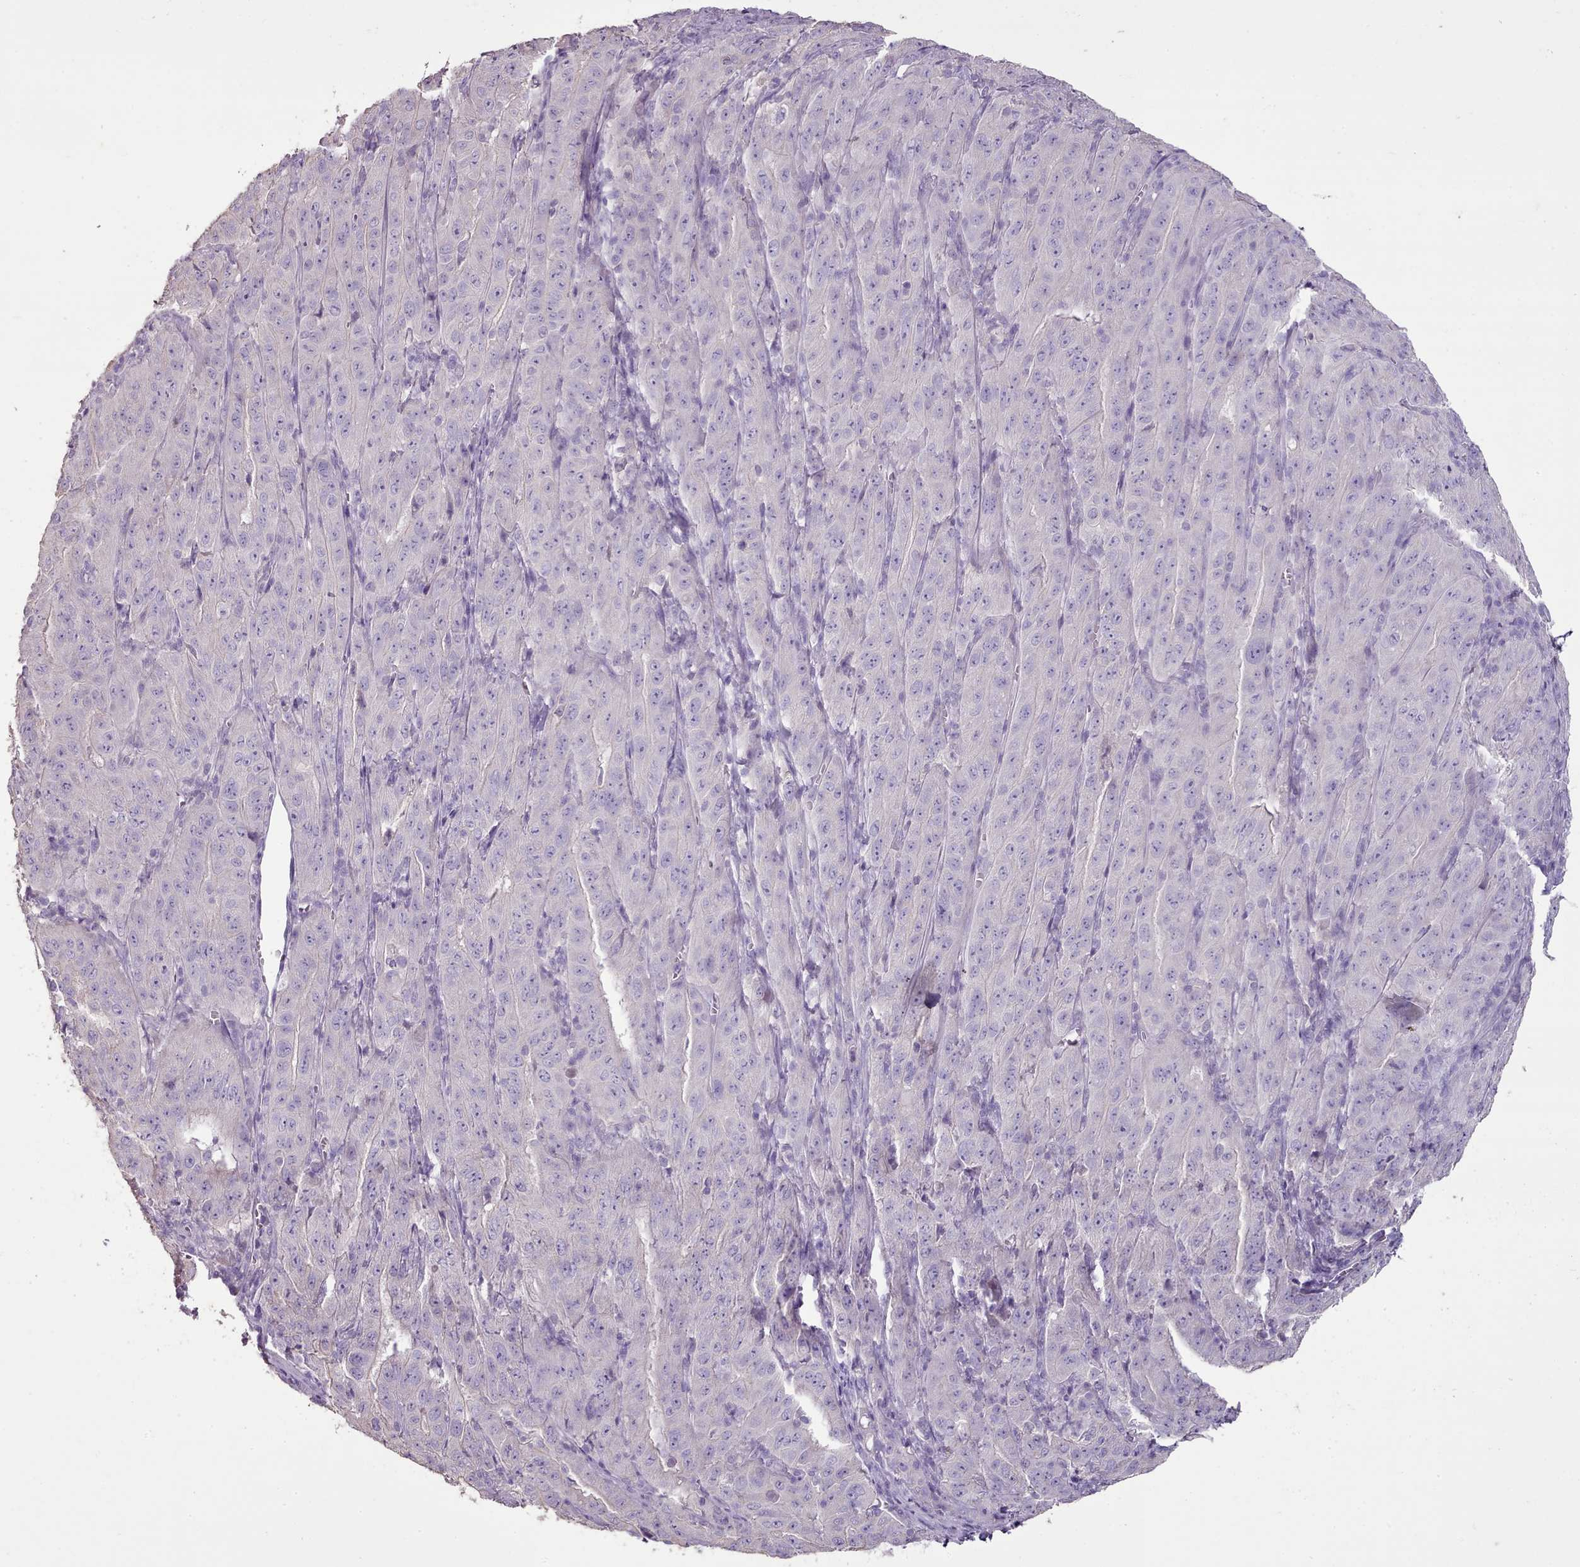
{"staining": {"intensity": "negative", "quantity": "none", "location": "none"}, "tissue": "pancreatic cancer", "cell_type": "Tumor cells", "image_type": "cancer", "snomed": [{"axis": "morphology", "description": "Adenocarcinoma, NOS"}, {"axis": "topography", "description": "Pancreas"}], "caption": "Pancreatic cancer stained for a protein using IHC reveals no positivity tumor cells.", "gene": "BLOC1S2", "patient": {"sex": "male", "age": 63}}